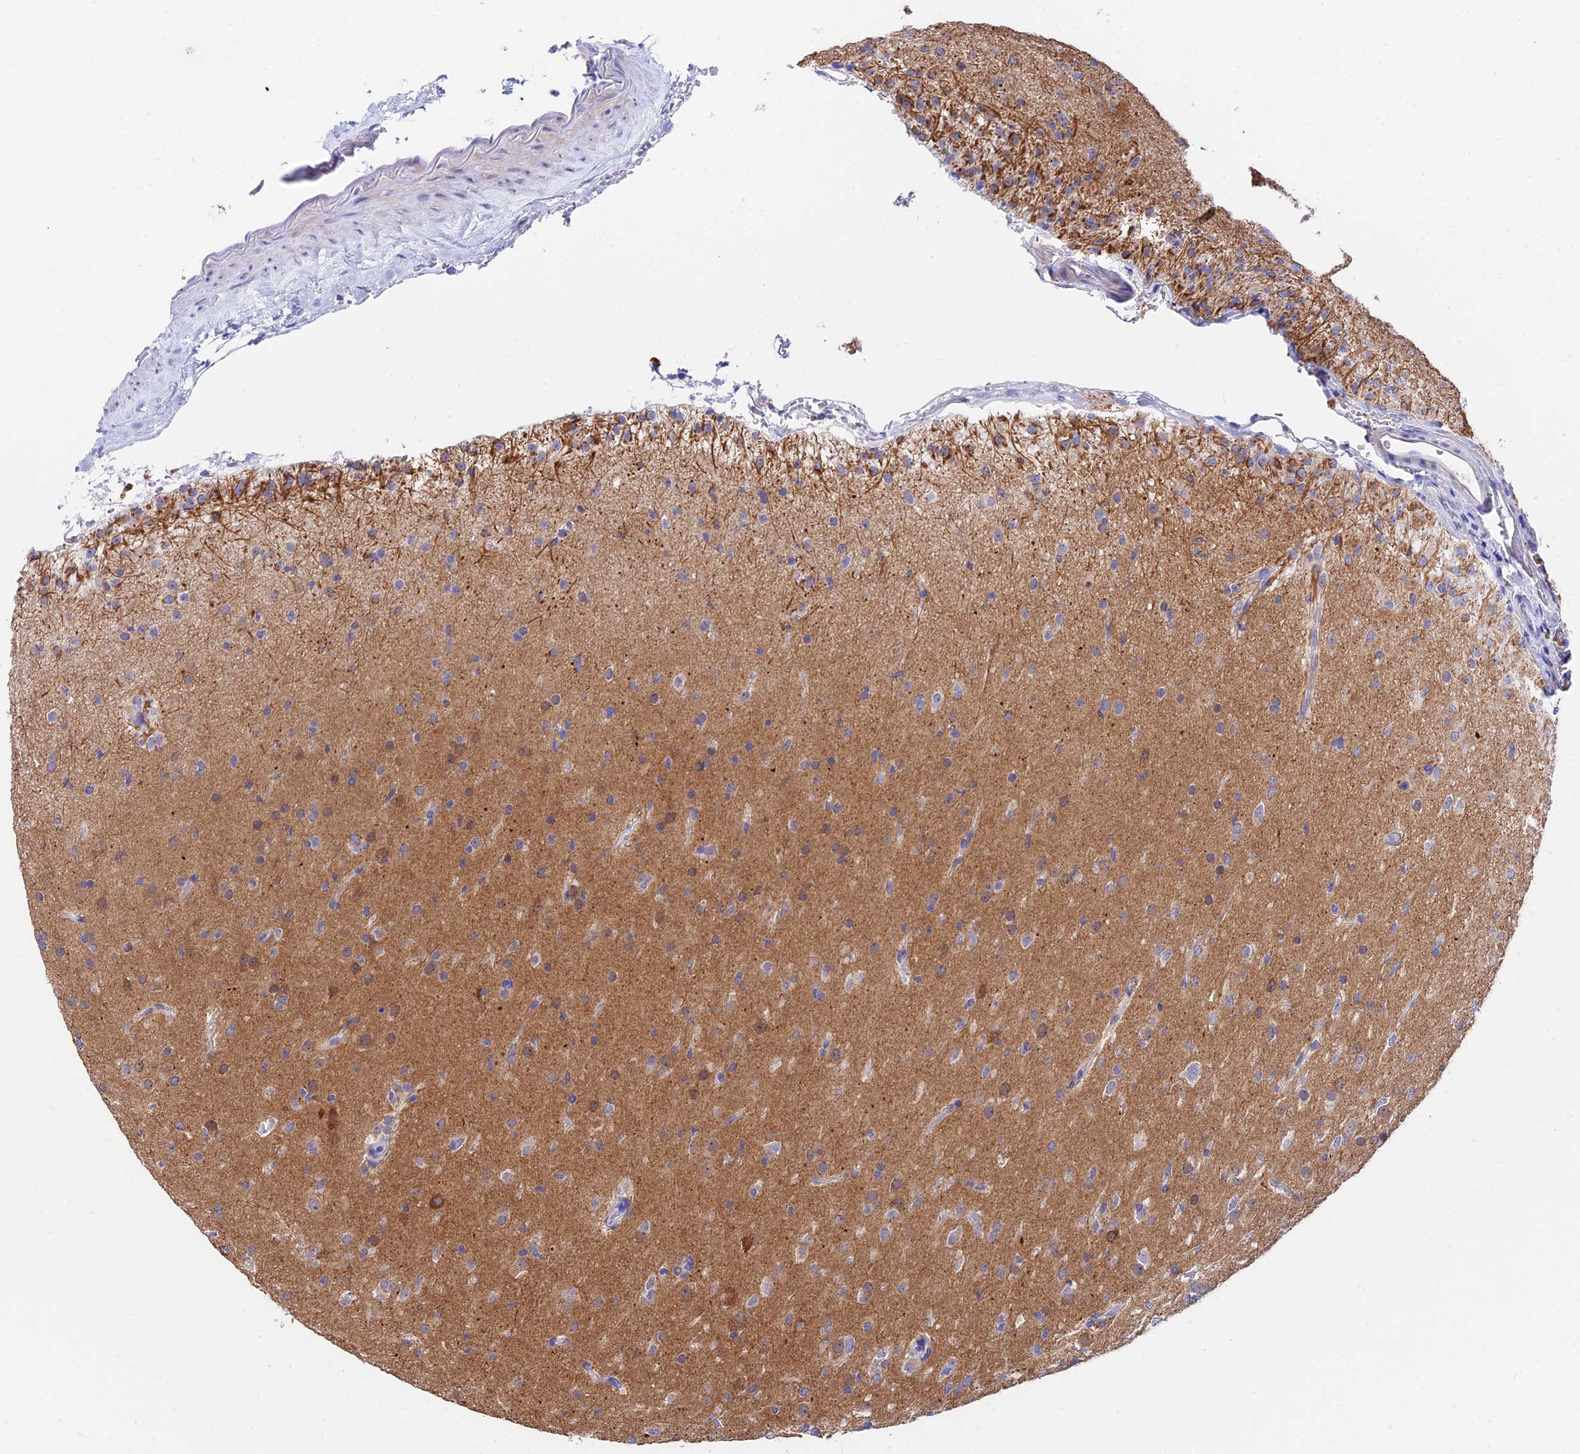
{"staining": {"intensity": "moderate", "quantity": "<25%", "location": "cytoplasmic/membranous"}, "tissue": "glioma", "cell_type": "Tumor cells", "image_type": "cancer", "snomed": [{"axis": "morphology", "description": "Glioma, malignant, Low grade"}, {"axis": "topography", "description": "Brain"}], "caption": "Immunohistochemical staining of glioma shows low levels of moderate cytoplasmic/membranous protein staining in about <25% of tumor cells.", "gene": "CEP41", "patient": {"sex": "male", "age": 65}}